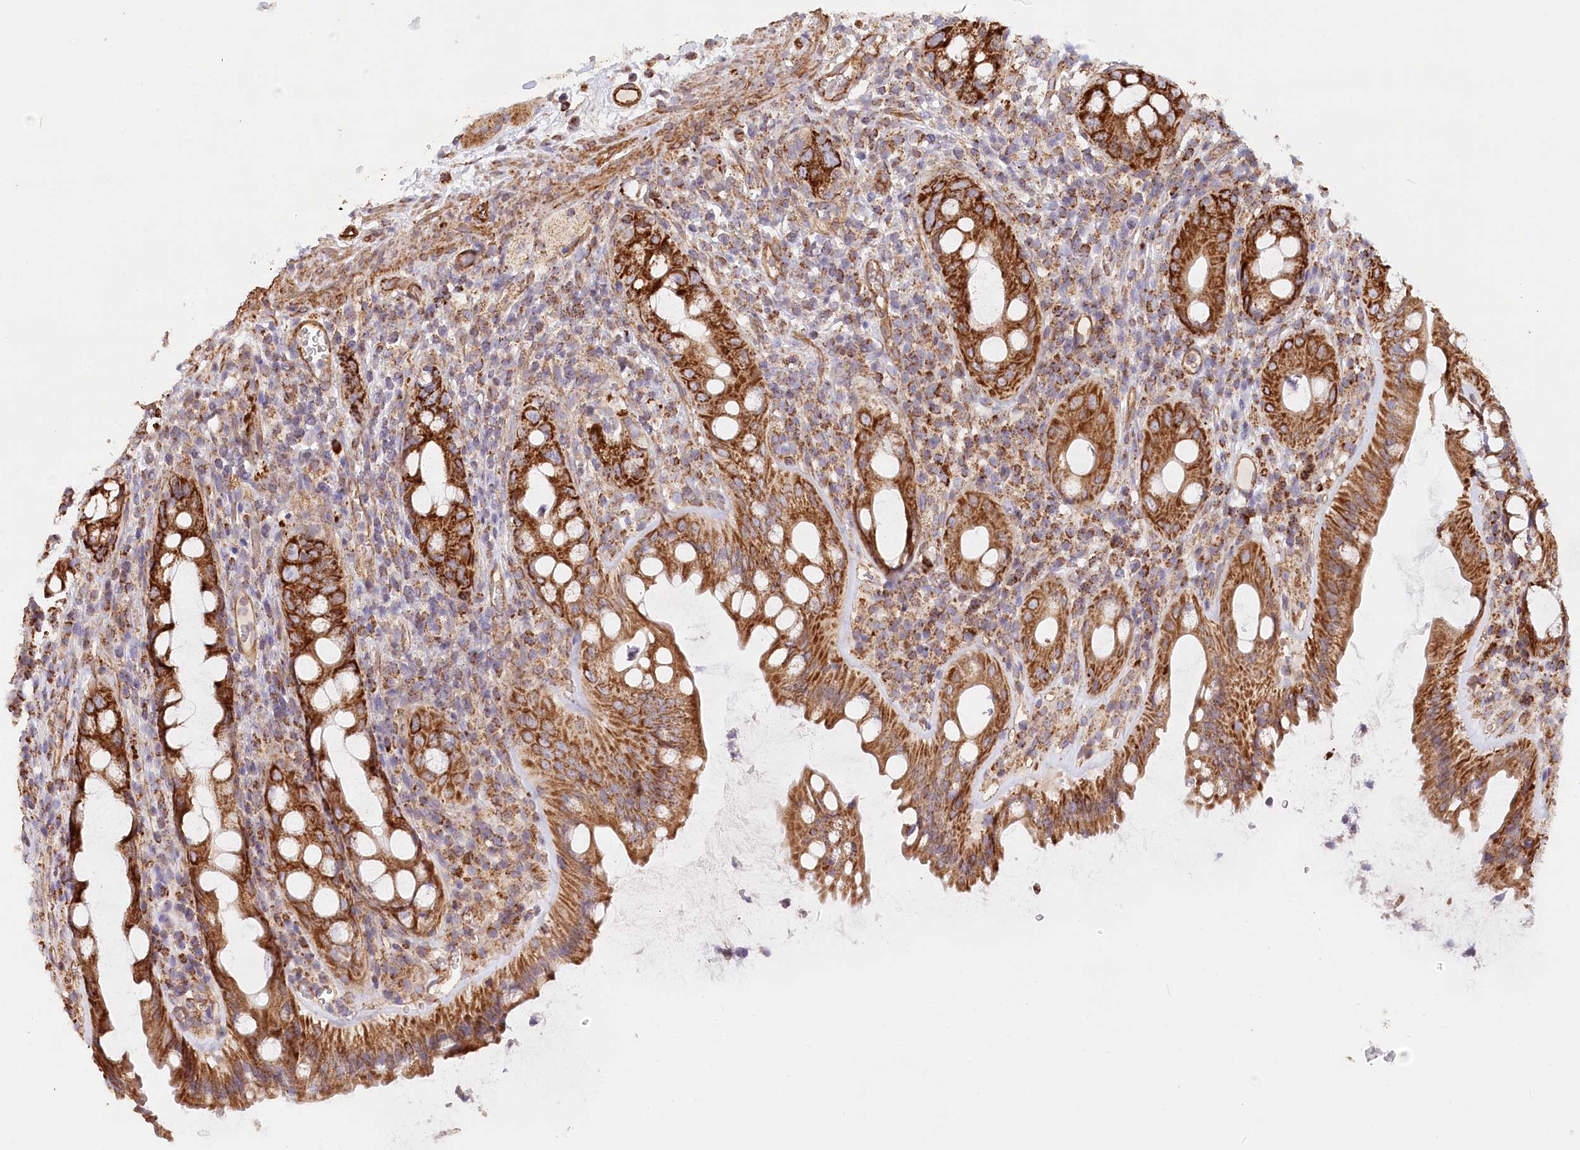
{"staining": {"intensity": "strong", "quantity": ">75%", "location": "cytoplasmic/membranous"}, "tissue": "rectum", "cell_type": "Glandular cells", "image_type": "normal", "snomed": [{"axis": "morphology", "description": "Normal tissue, NOS"}, {"axis": "topography", "description": "Rectum"}], "caption": "Protein staining exhibits strong cytoplasmic/membranous staining in about >75% of glandular cells in unremarkable rectum. The staining is performed using DAB brown chromogen to label protein expression. The nuclei are counter-stained blue using hematoxylin.", "gene": "UMPS", "patient": {"sex": "female", "age": 57}}